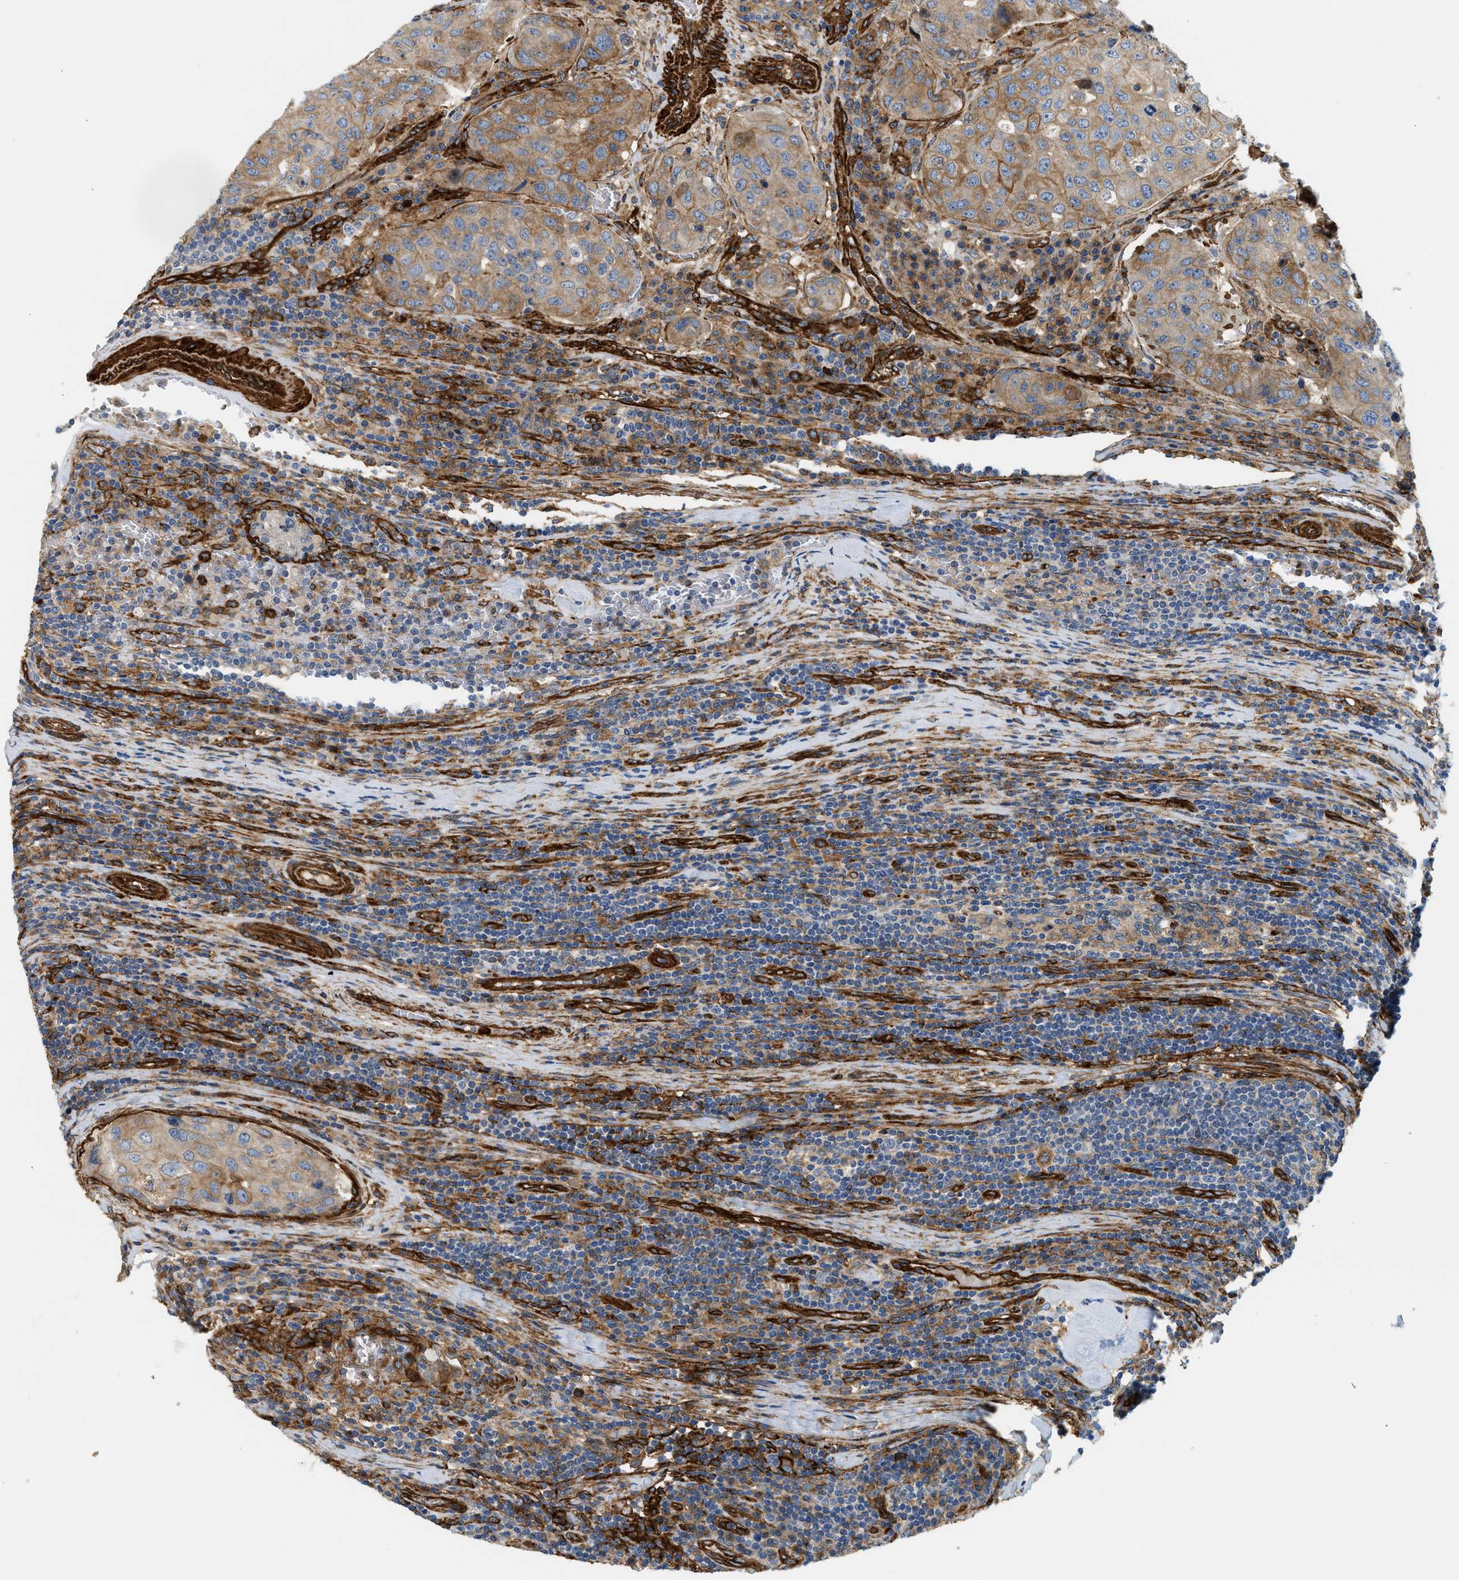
{"staining": {"intensity": "moderate", "quantity": "25%-75%", "location": "cytoplasmic/membranous"}, "tissue": "urothelial cancer", "cell_type": "Tumor cells", "image_type": "cancer", "snomed": [{"axis": "morphology", "description": "Urothelial carcinoma, High grade"}, {"axis": "topography", "description": "Lymph node"}, {"axis": "topography", "description": "Urinary bladder"}], "caption": "Moderate cytoplasmic/membranous staining is identified in about 25%-75% of tumor cells in urothelial carcinoma (high-grade).", "gene": "HIP1", "patient": {"sex": "male", "age": 51}}